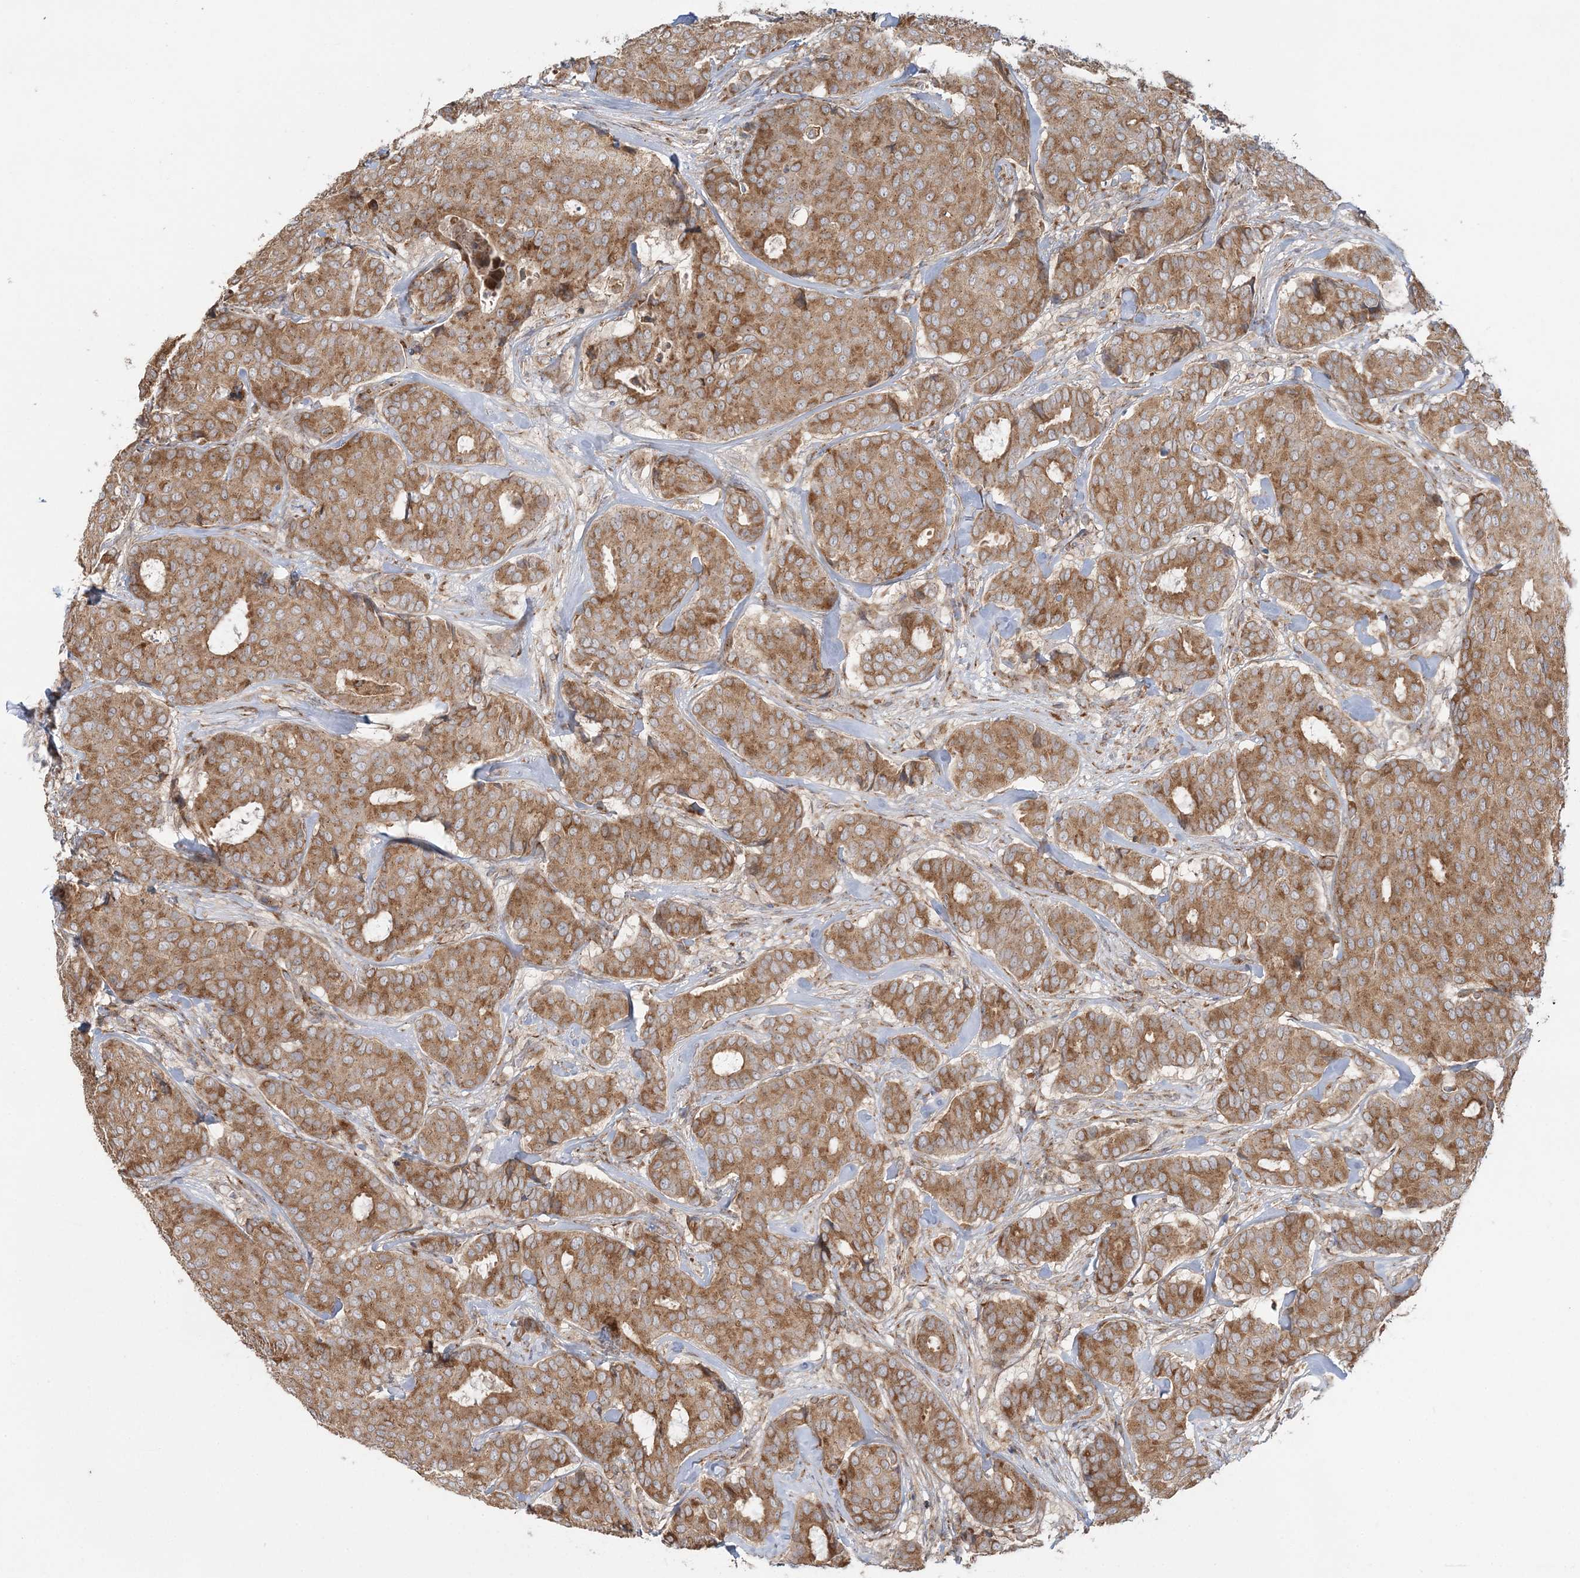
{"staining": {"intensity": "moderate", "quantity": ">75%", "location": "cytoplasmic/membranous"}, "tissue": "breast cancer", "cell_type": "Tumor cells", "image_type": "cancer", "snomed": [{"axis": "morphology", "description": "Duct carcinoma"}, {"axis": "topography", "description": "Breast"}], "caption": "Immunohistochemical staining of breast intraductal carcinoma displays moderate cytoplasmic/membranous protein staining in approximately >75% of tumor cells.", "gene": "ABCC3", "patient": {"sex": "female", "age": 75}}